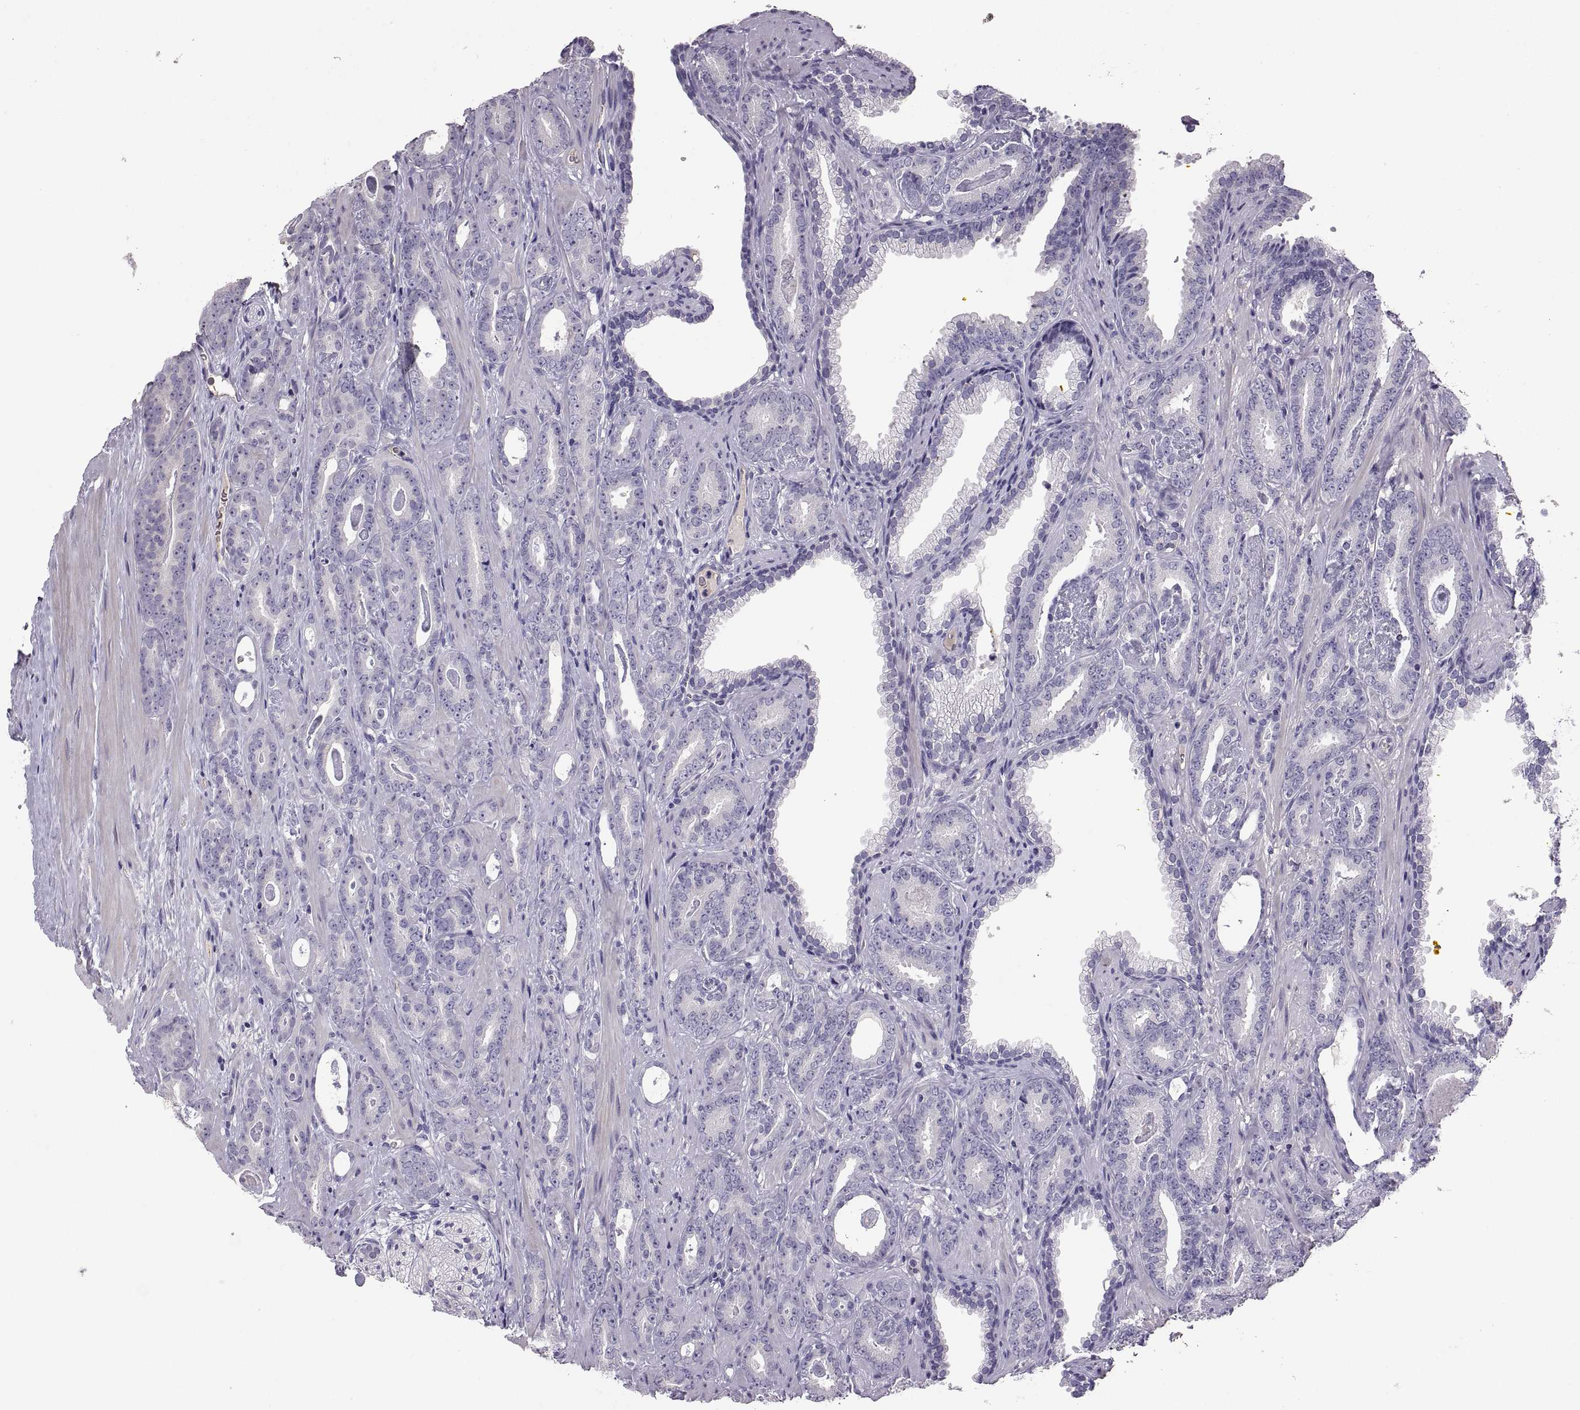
{"staining": {"intensity": "negative", "quantity": "none", "location": "none"}, "tissue": "prostate cancer", "cell_type": "Tumor cells", "image_type": "cancer", "snomed": [{"axis": "morphology", "description": "Adenocarcinoma, Medium grade"}, {"axis": "topography", "description": "Prostate and seminal vesicle, NOS"}, {"axis": "topography", "description": "Prostate"}], "caption": "The micrograph exhibits no significant staining in tumor cells of medium-grade adenocarcinoma (prostate).", "gene": "TBX19", "patient": {"sex": "male", "age": 54}}